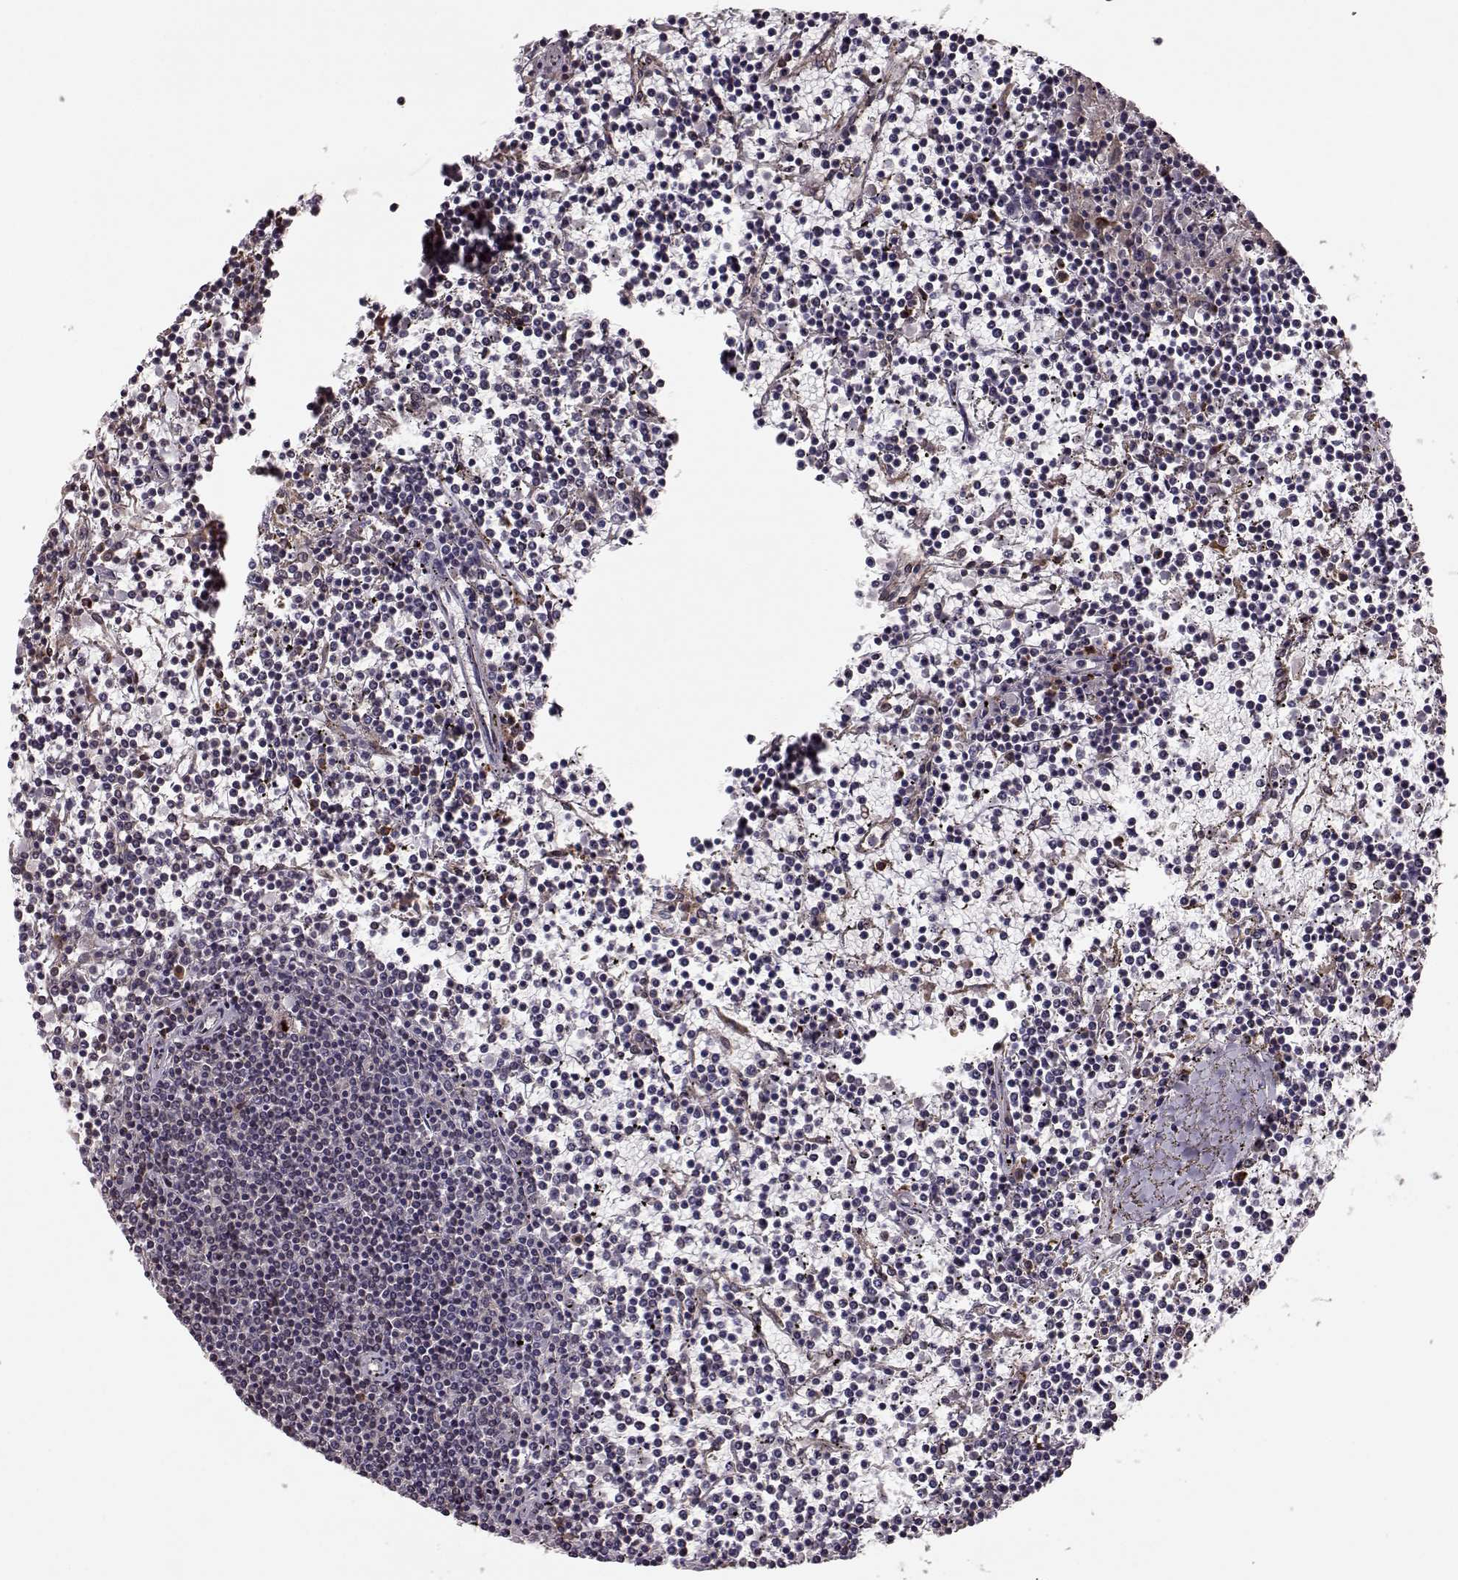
{"staining": {"intensity": "negative", "quantity": "none", "location": "none"}, "tissue": "lymphoma", "cell_type": "Tumor cells", "image_type": "cancer", "snomed": [{"axis": "morphology", "description": "Malignant lymphoma, non-Hodgkin's type, Low grade"}, {"axis": "topography", "description": "Spleen"}], "caption": "There is no significant positivity in tumor cells of lymphoma.", "gene": "YIPF5", "patient": {"sex": "female", "age": 19}}